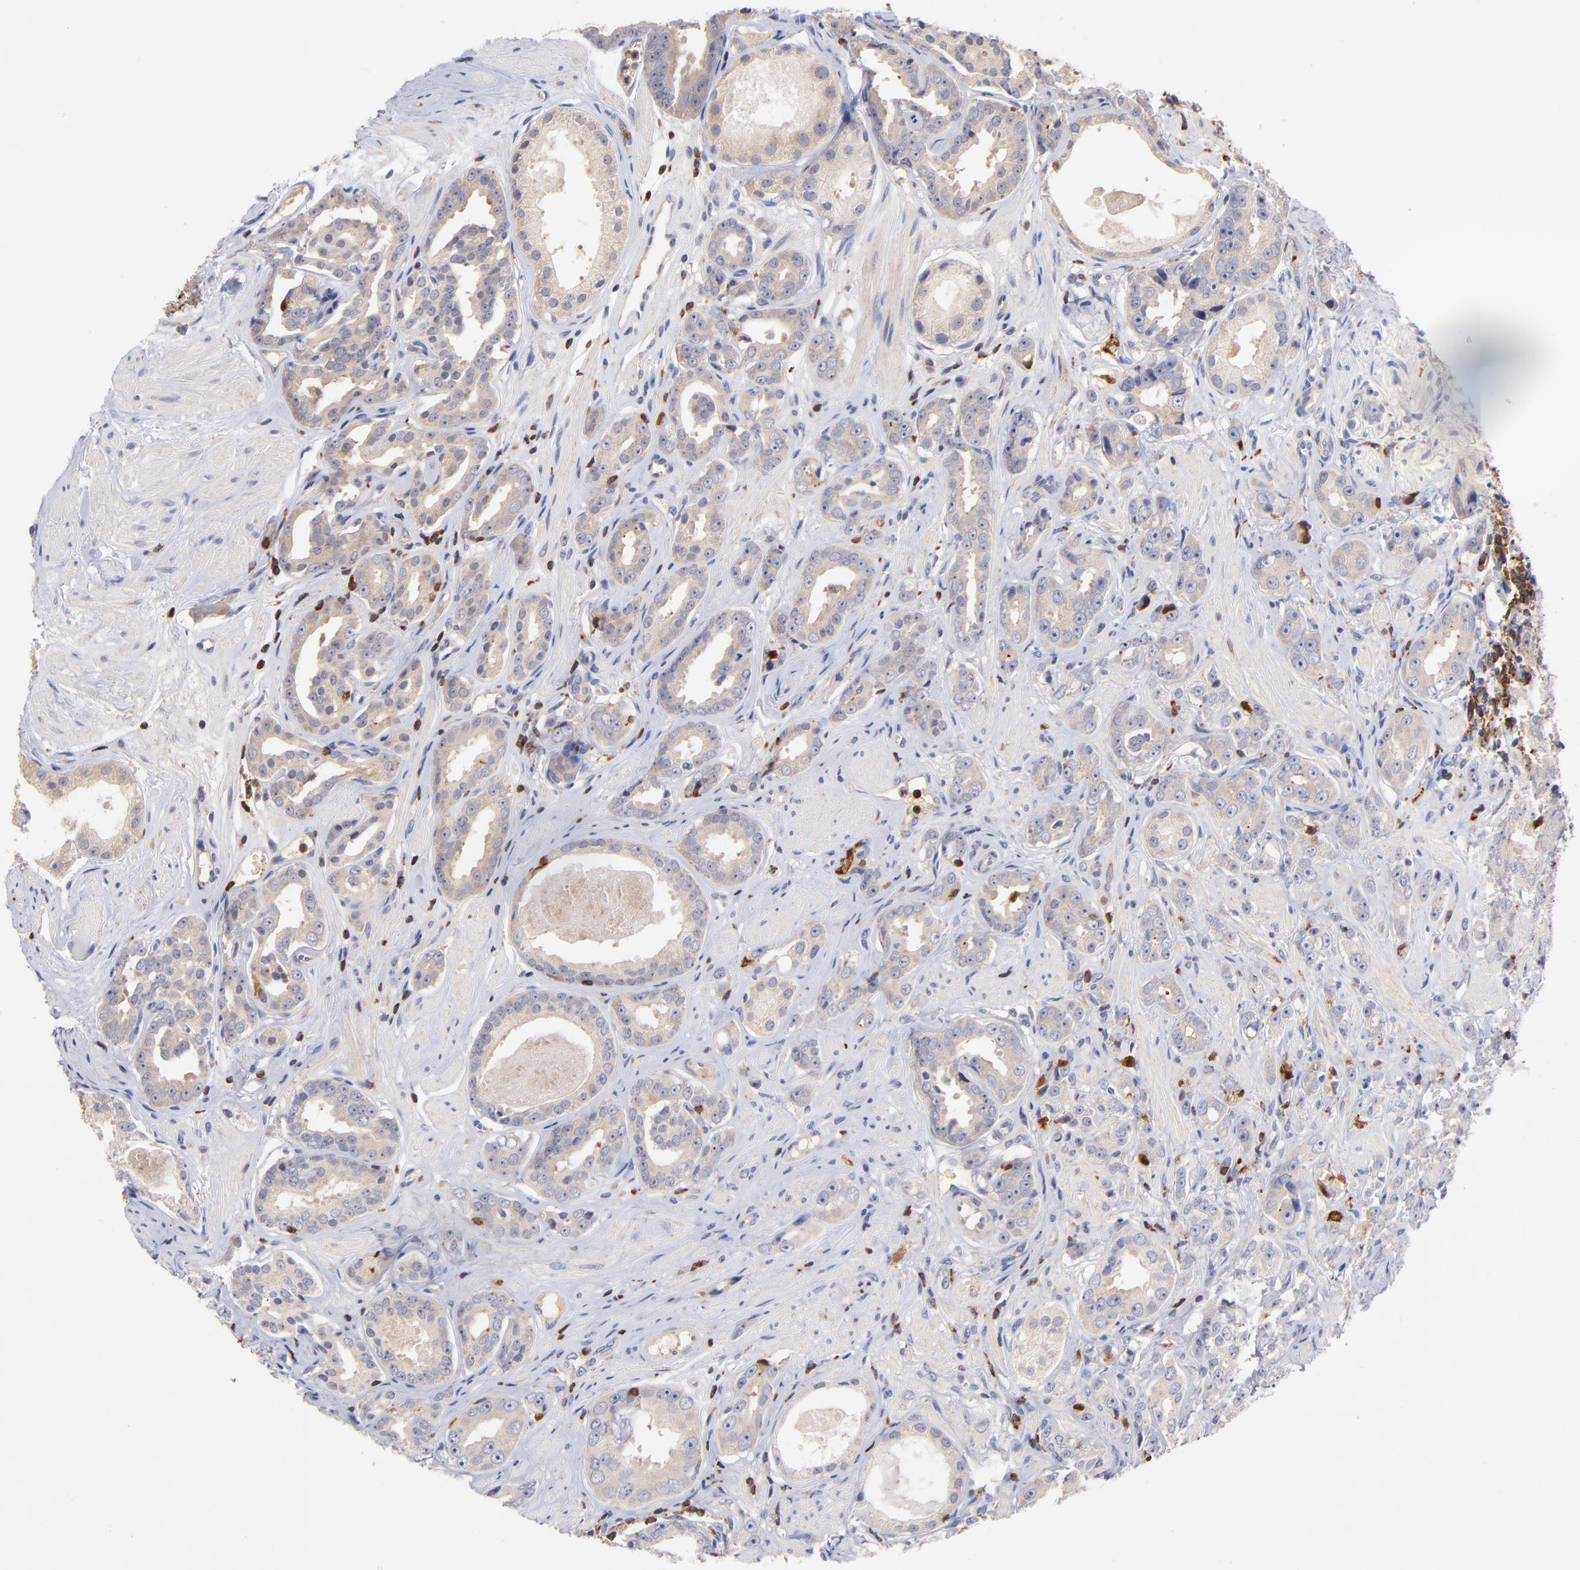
{"staining": {"intensity": "weak", "quantity": "25%-75%", "location": "cytoplasmic/membranous"}, "tissue": "prostate cancer", "cell_type": "Tumor cells", "image_type": "cancer", "snomed": [{"axis": "morphology", "description": "Adenocarcinoma, Medium grade"}, {"axis": "topography", "description": "Prostate"}], "caption": "This photomicrograph shows medium-grade adenocarcinoma (prostate) stained with immunohistochemistry (IHC) to label a protein in brown. The cytoplasmic/membranous of tumor cells show weak positivity for the protein. Nuclei are counter-stained blue.", "gene": "KREMEN2", "patient": {"sex": "male", "age": 53}}